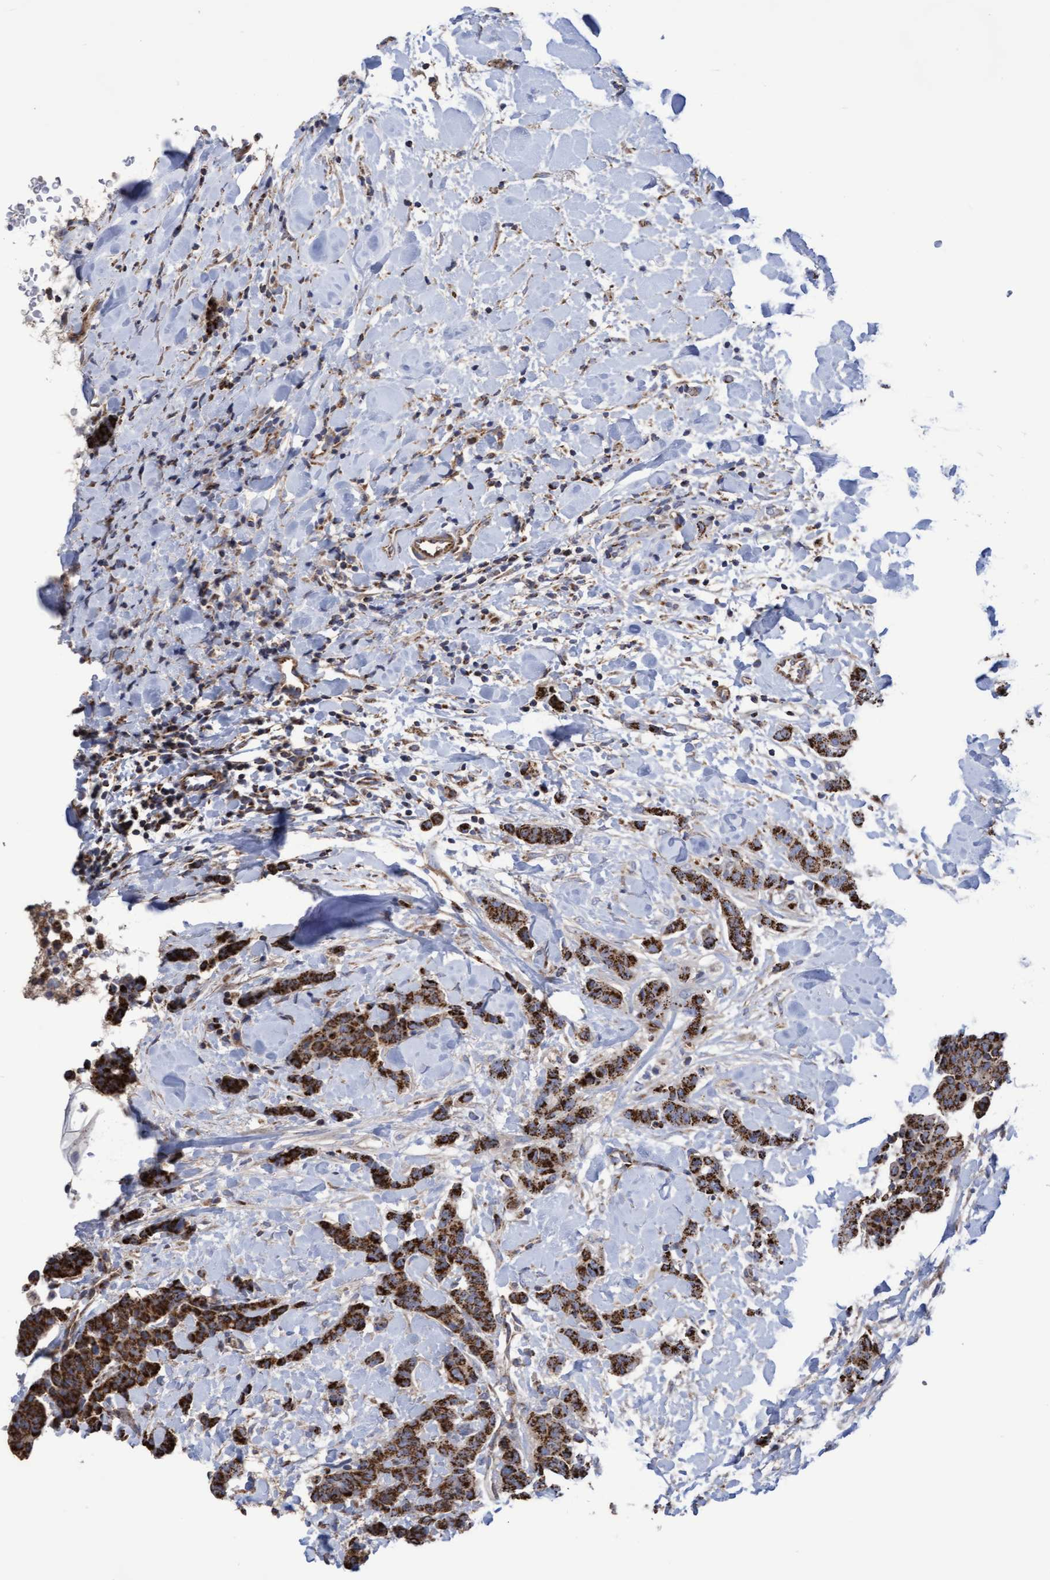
{"staining": {"intensity": "strong", "quantity": ">75%", "location": "cytoplasmic/membranous"}, "tissue": "breast cancer", "cell_type": "Tumor cells", "image_type": "cancer", "snomed": [{"axis": "morphology", "description": "Normal tissue, NOS"}, {"axis": "morphology", "description": "Duct carcinoma"}, {"axis": "topography", "description": "Breast"}], "caption": "This micrograph exhibits IHC staining of breast intraductal carcinoma, with high strong cytoplasmic/membranous staining in approximately >75% of tumor cells.", "gene": "COBL", "patient": {"sex": "female", "age": 40}}